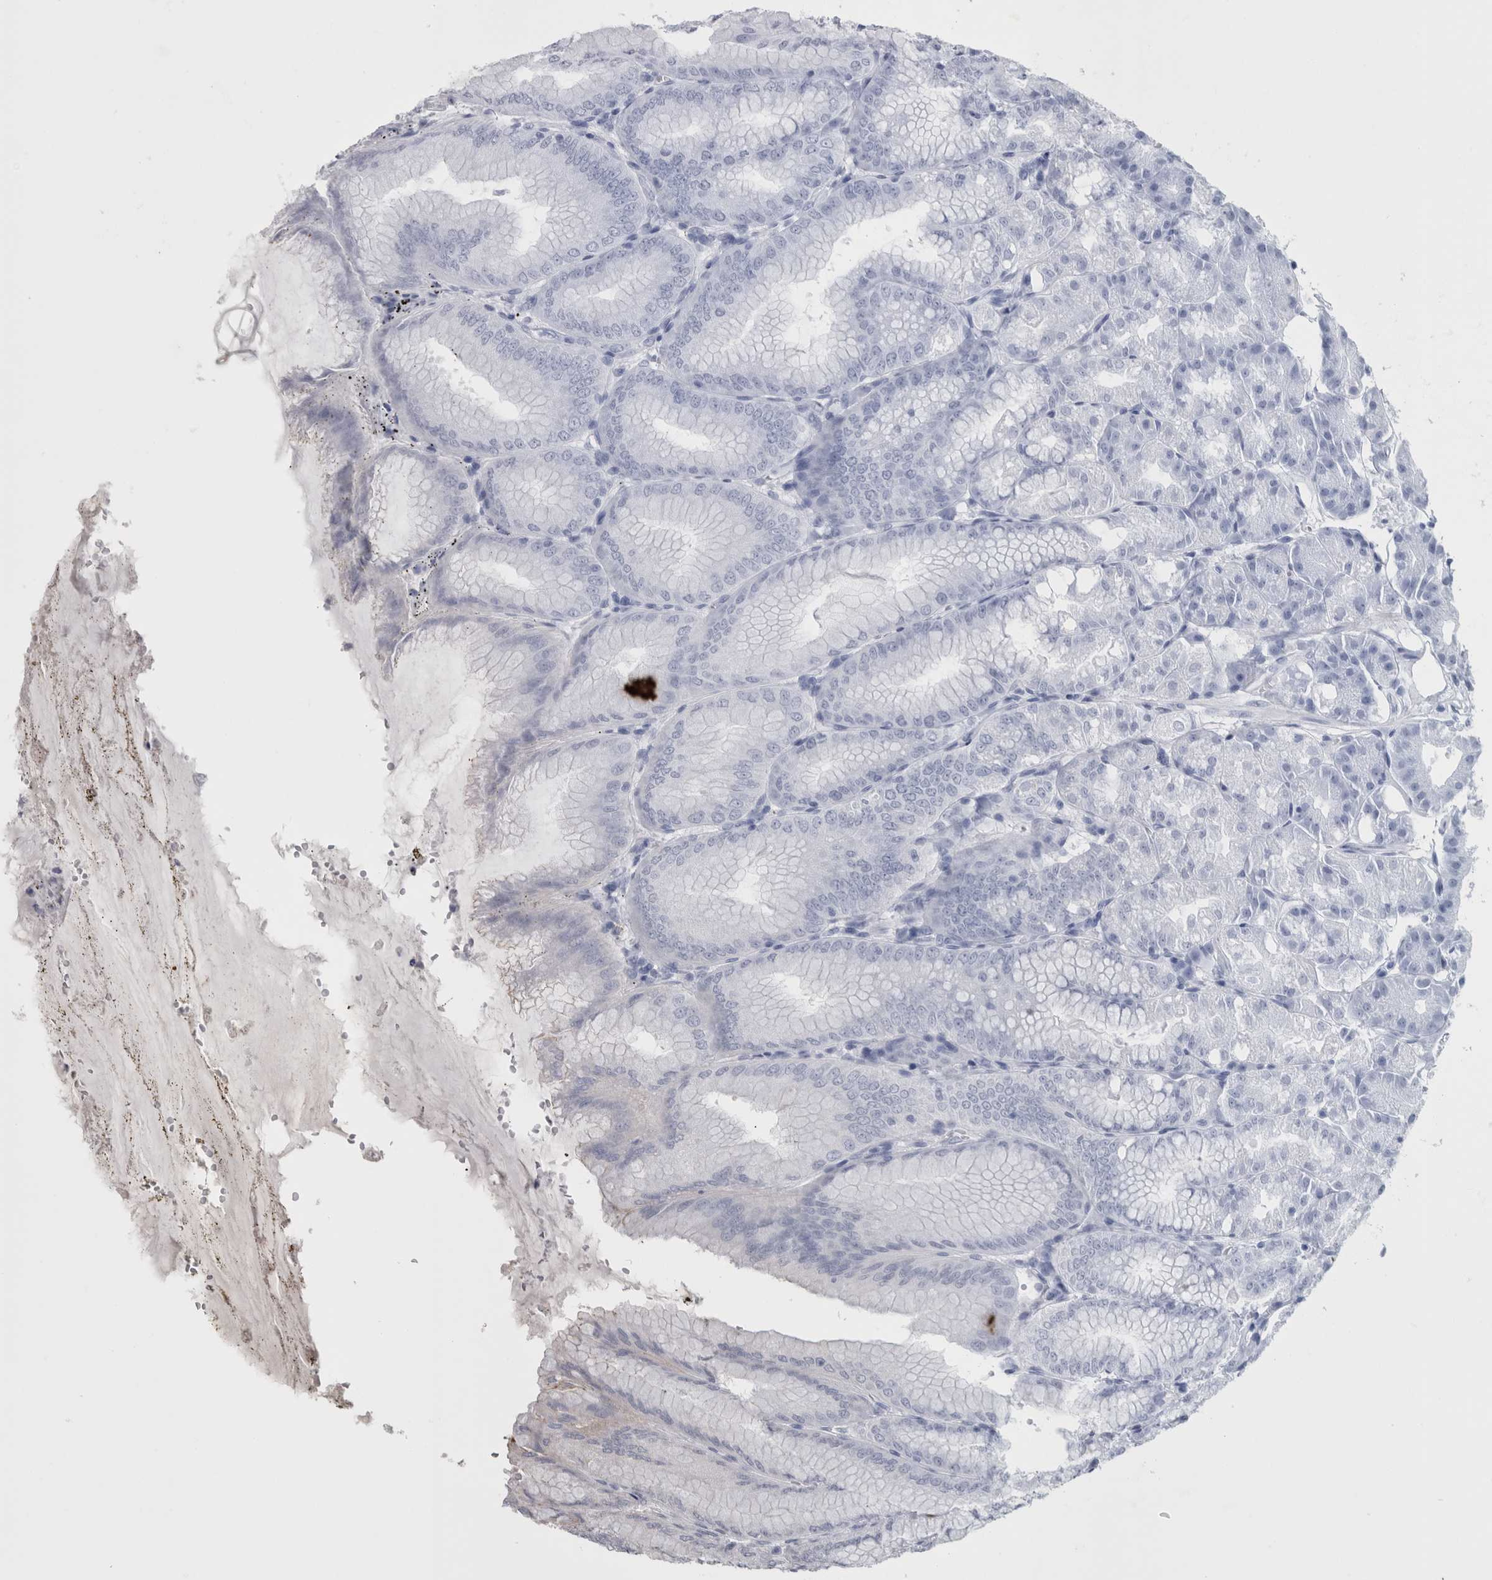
{"staining": {"intensity": "moderate", "quantity": "<25%", "location": "cytoplasmic/membranous"}, "tissue": "stomach", "cell_type": "Glandular cells", "image_type": "normal", "snomed": [{"axis": "morphology", "description": "Normal tissue, NOS"}, {"axis": "topography", "description": "Stomach, lower"}], "caption": "Brown immunohistochemical staining in normal stomach displays moderate cytoplasmic/membranous expression in approximately <25% of glandular cells.", "gene": "NECTIN2", "patient": {"sex": "male", "age": 71}}